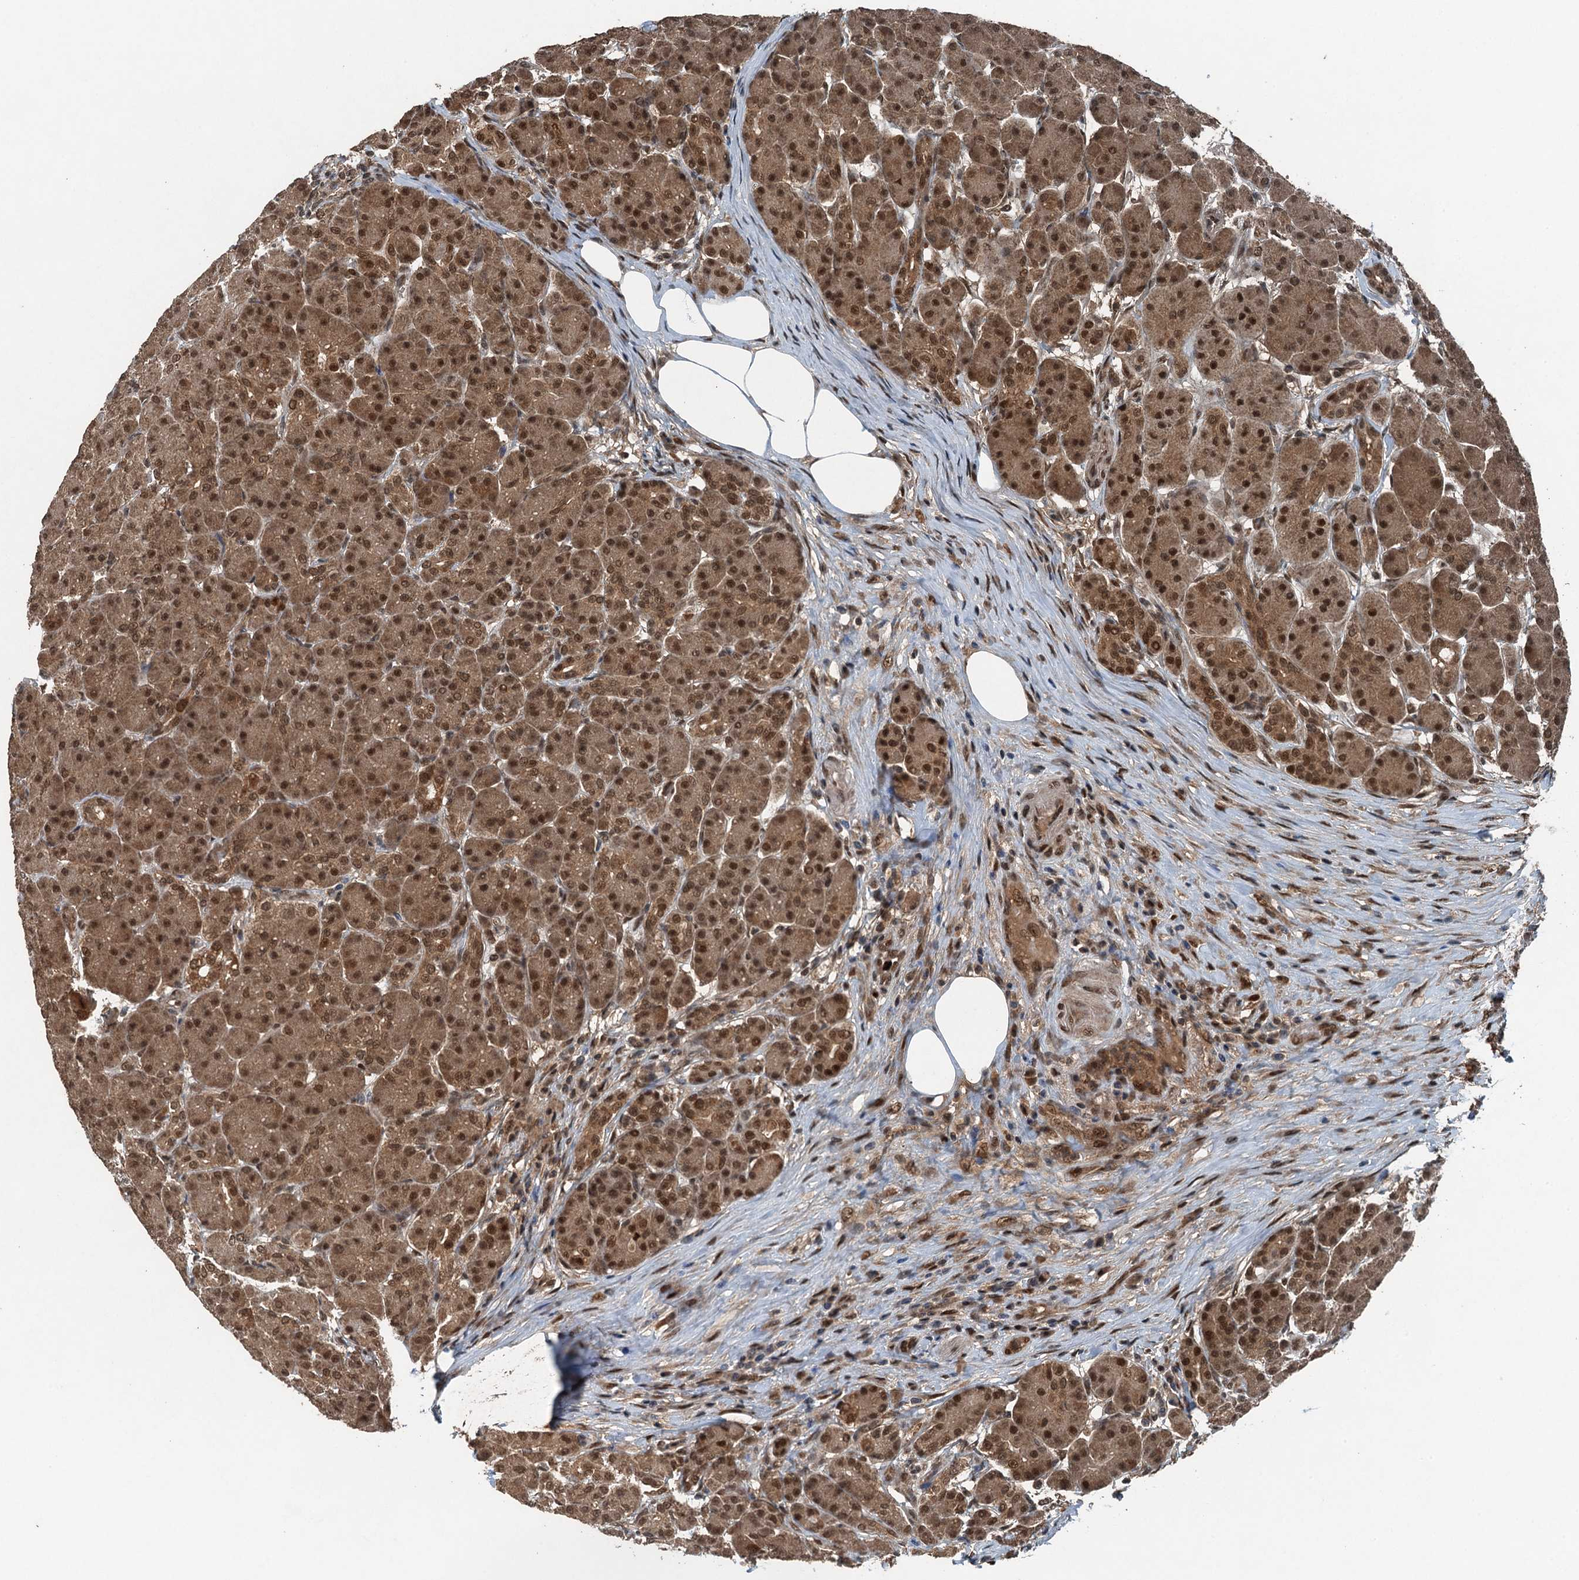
{"staining": {"intensity": "strong", "quantity": ">75%", "location": "cytoplasmic/membranous,nuclear"}, "tissue": "pancreas", "cell_type": "Exocrine glandular cells", "image_type": "normal", "snomed": [{"axis": "morphology", "description": "Normal tissue, NOS"}, {"axis": "topography", "description": "Pancreas"}], "caption": "This image reveals immunohistochemistry staining of unremarkable pancreas, with high strong cytoplasmic/membranous,nuclear positivity in about >75% of exocrine glandular cells.", "gene": "UBXN6", "patient": {"sex": "male", "age": 63}}